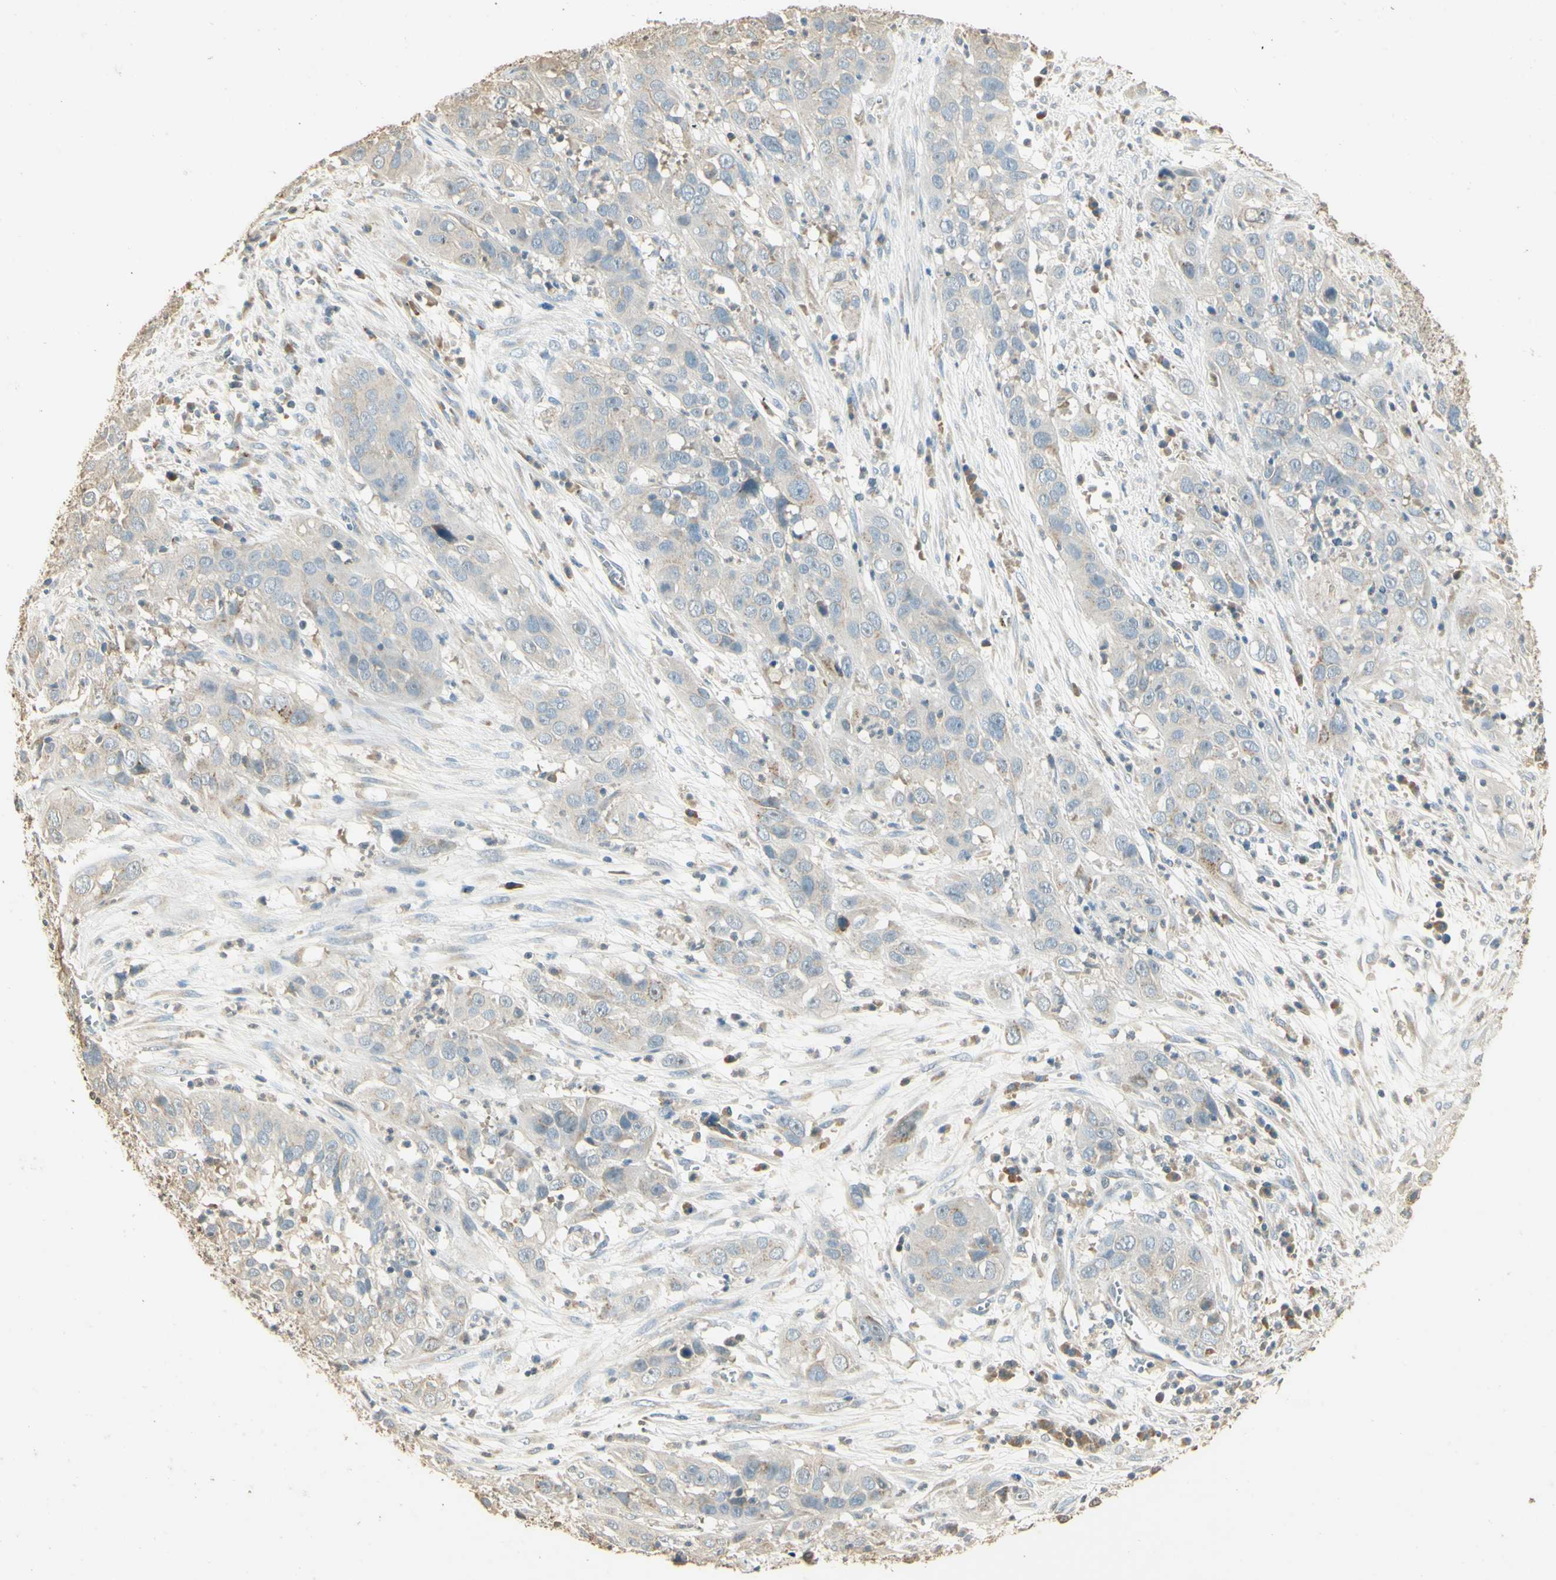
{"staining": {"intensity": "weak", "quantity": "<25%", "location": "cytoplasmic/membranous"}, "tissue": "cervical cancer", "cell_type": "Tumor cells", "image_type": "cancer", "snomed": [{"axis": "morphology", "description": "Squamous cell carcinoma, NOS"}, {"axis": "topography", "description": "Cervix"}], "caption": "A high-resolution histopathology image shows immunohistochemistry (IHC) staining of cervical cancer (squamous cell carcinoma), which demonstrates no significant staining in tumor cells. (Stains: DAB IHC with hematoxylin counter stain, Microscopy: brightfield microscopy at high magnification).", "gene": "UXS1", "patient": {"sex": "female", "age": 32}}